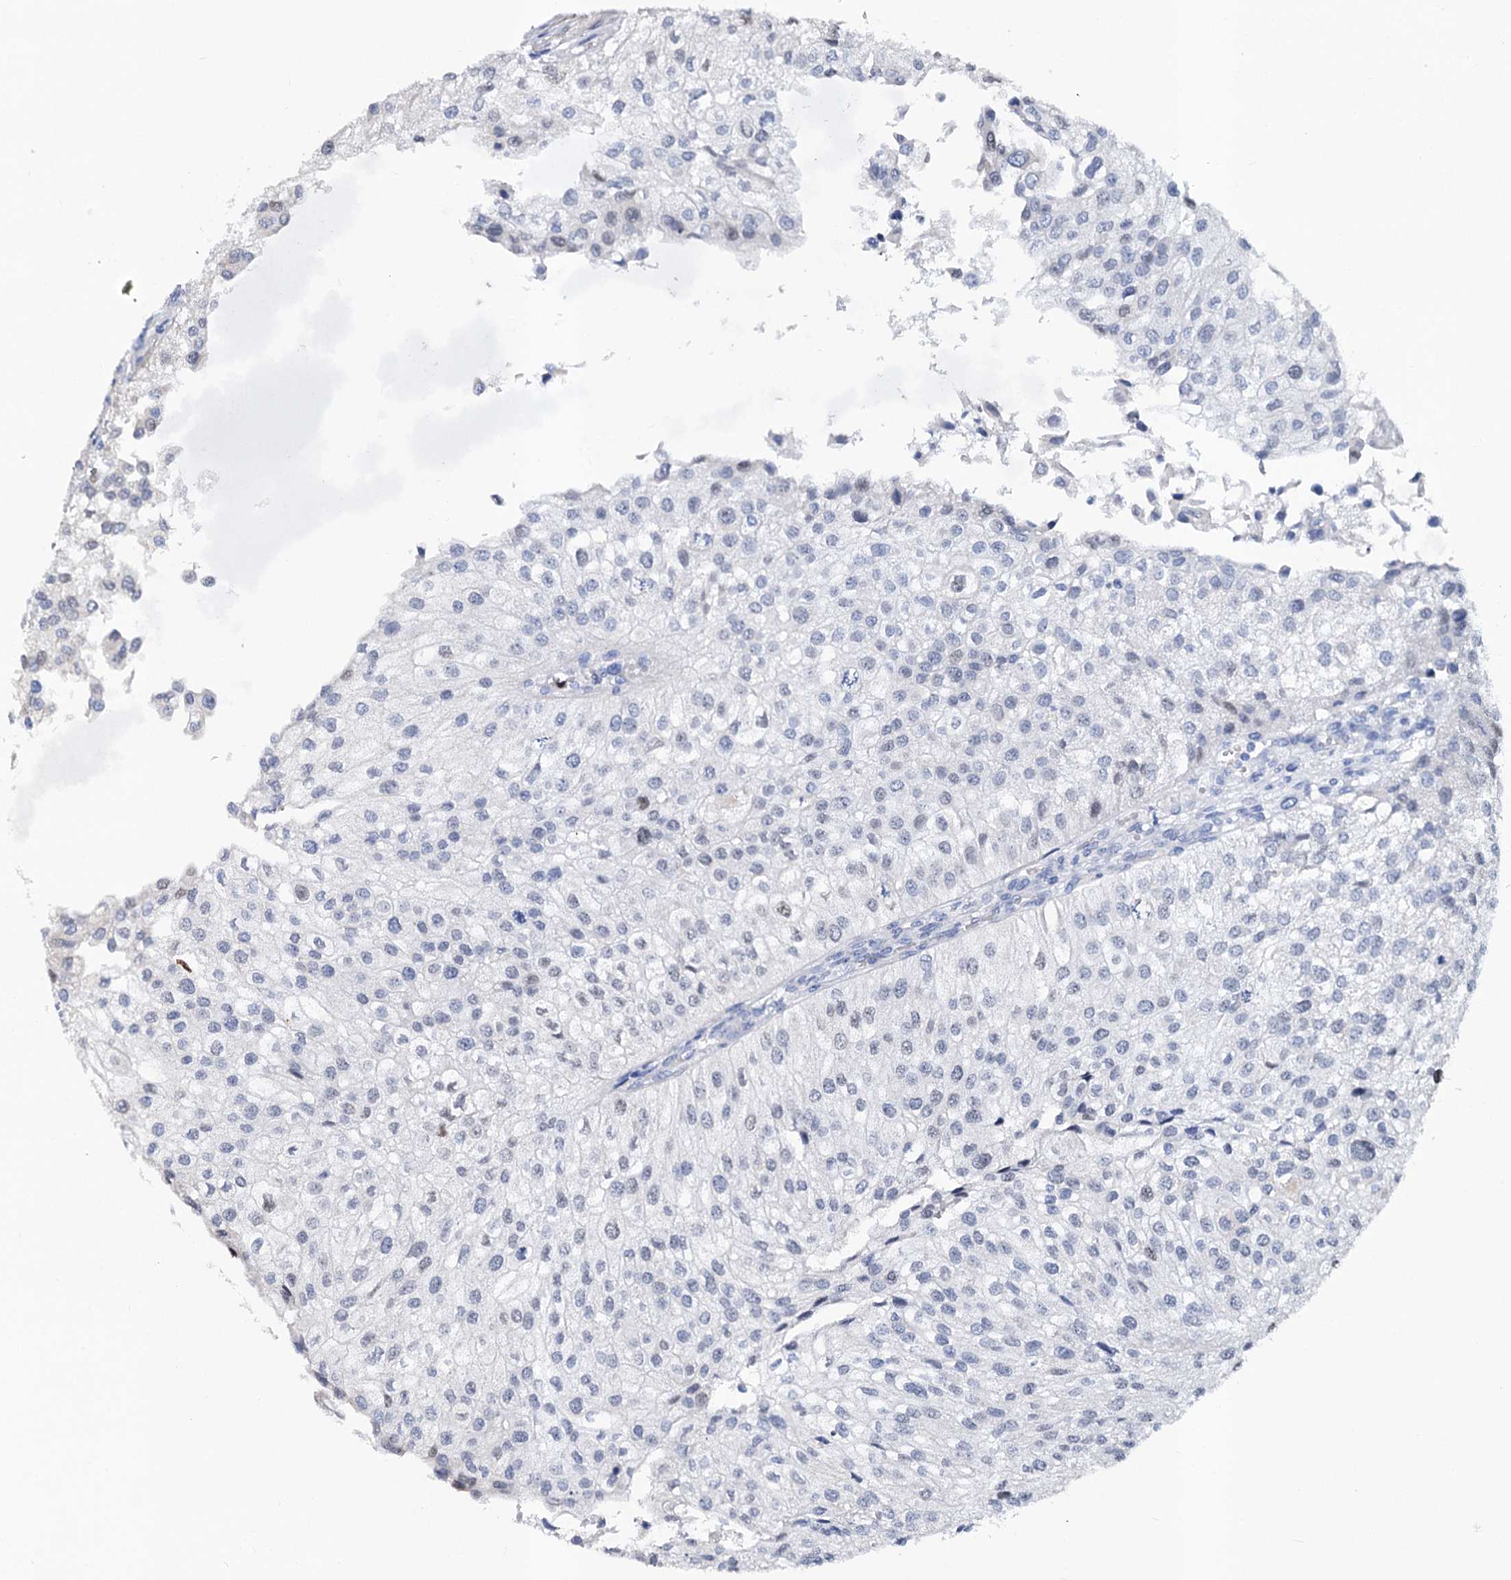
{"staining": {"intensity": "negative", "quantity": "none", "location": "none"}, "tissue": "urothelial cancer", "cell_type": "Tumor cells", "image_type": "cancer", "snomed": [{"axis": "morphology", "description": "Urothelial carcinoma, Low grade"}, {"axis": "topography", "description": "Urinary bladder"}], "caption": "Urothelial cancer stained for a protein using IHC reveals no staining tumor cells.", "gene": "ALKBH7", "patient": {"sex": "female", "age": 89}}